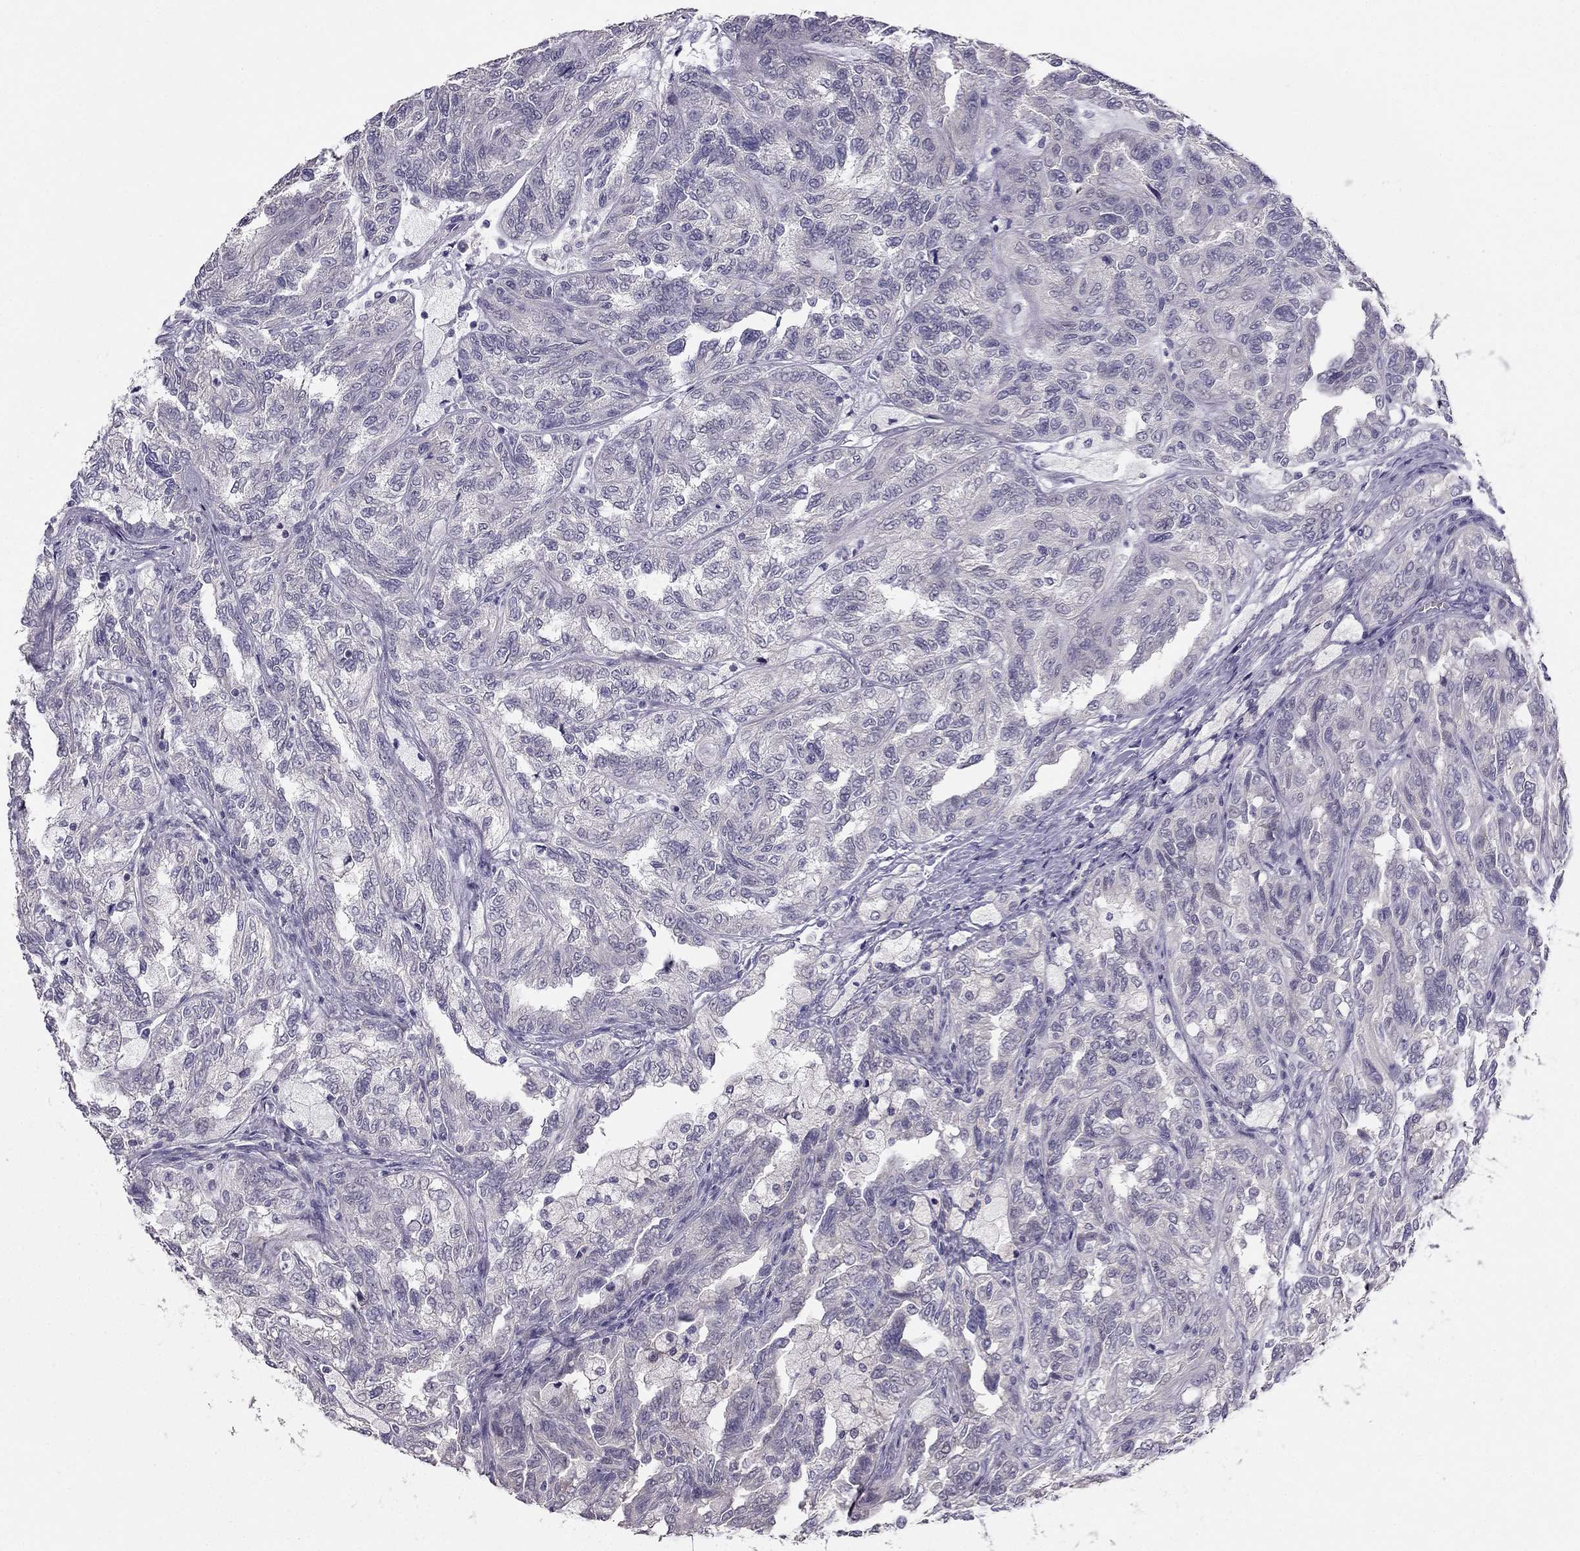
{"staining": {"intensity": "negative", "quantity": "none", "location": "none"}, "tissue": "renal cancer", "cell_type": "Tumor cells", "image_type": "cancer", "snomed": [{"axis": "morphology", "description": "Adenocarcinoma, NOS"}, {"axis": "topography", "description": "Kidney"}], "caption": "A photomicrograph of adenocarcinoma (renal) stained for a protein demonstrates no brown staining in tumor cells.", "gene": "HSFX1", "patient": {"sex": "male", "age": 79}}